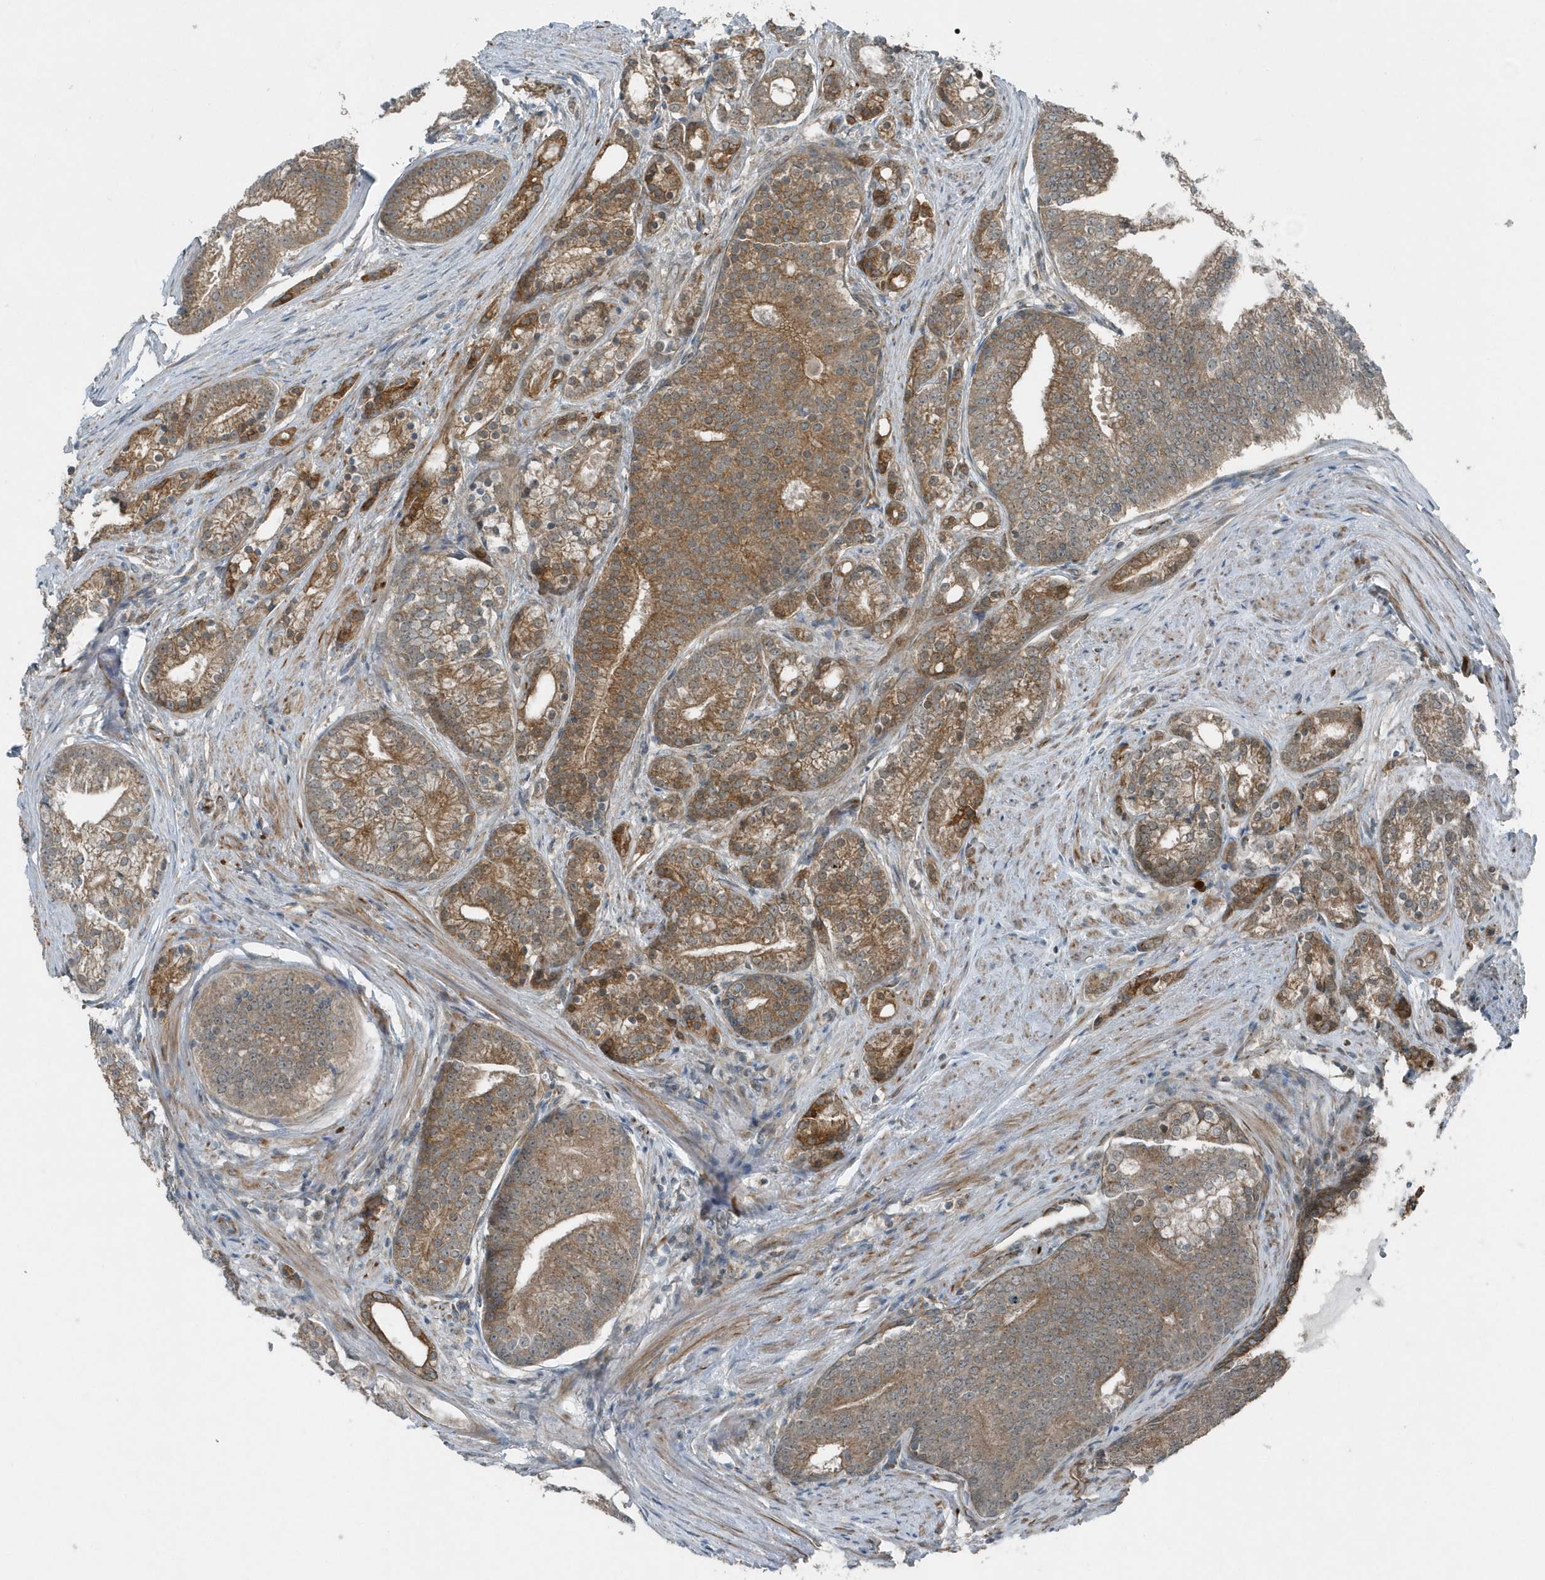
{"staining": {"intensity": "moderate", "quantity": ">75%", "location": "cytoplasmic/membranous"}, "tissue": "prostate cancer", "cell_type": "Tumor cells", "image_type": "cancer", "snomed": [{"axis": "morphology", "description": "Adenocarcinoma, Low grade"}, {"axis": "topography", "description": "Prostate"}], "caption": "Protein analysis of low-grade adenocarcinoma (prostate) tissue reveals moderate cytoplasmic/membranous staining in about >75% of tumor cells.", "gene": "GCC2", "patient": {"sex": "male", "age": 71}}